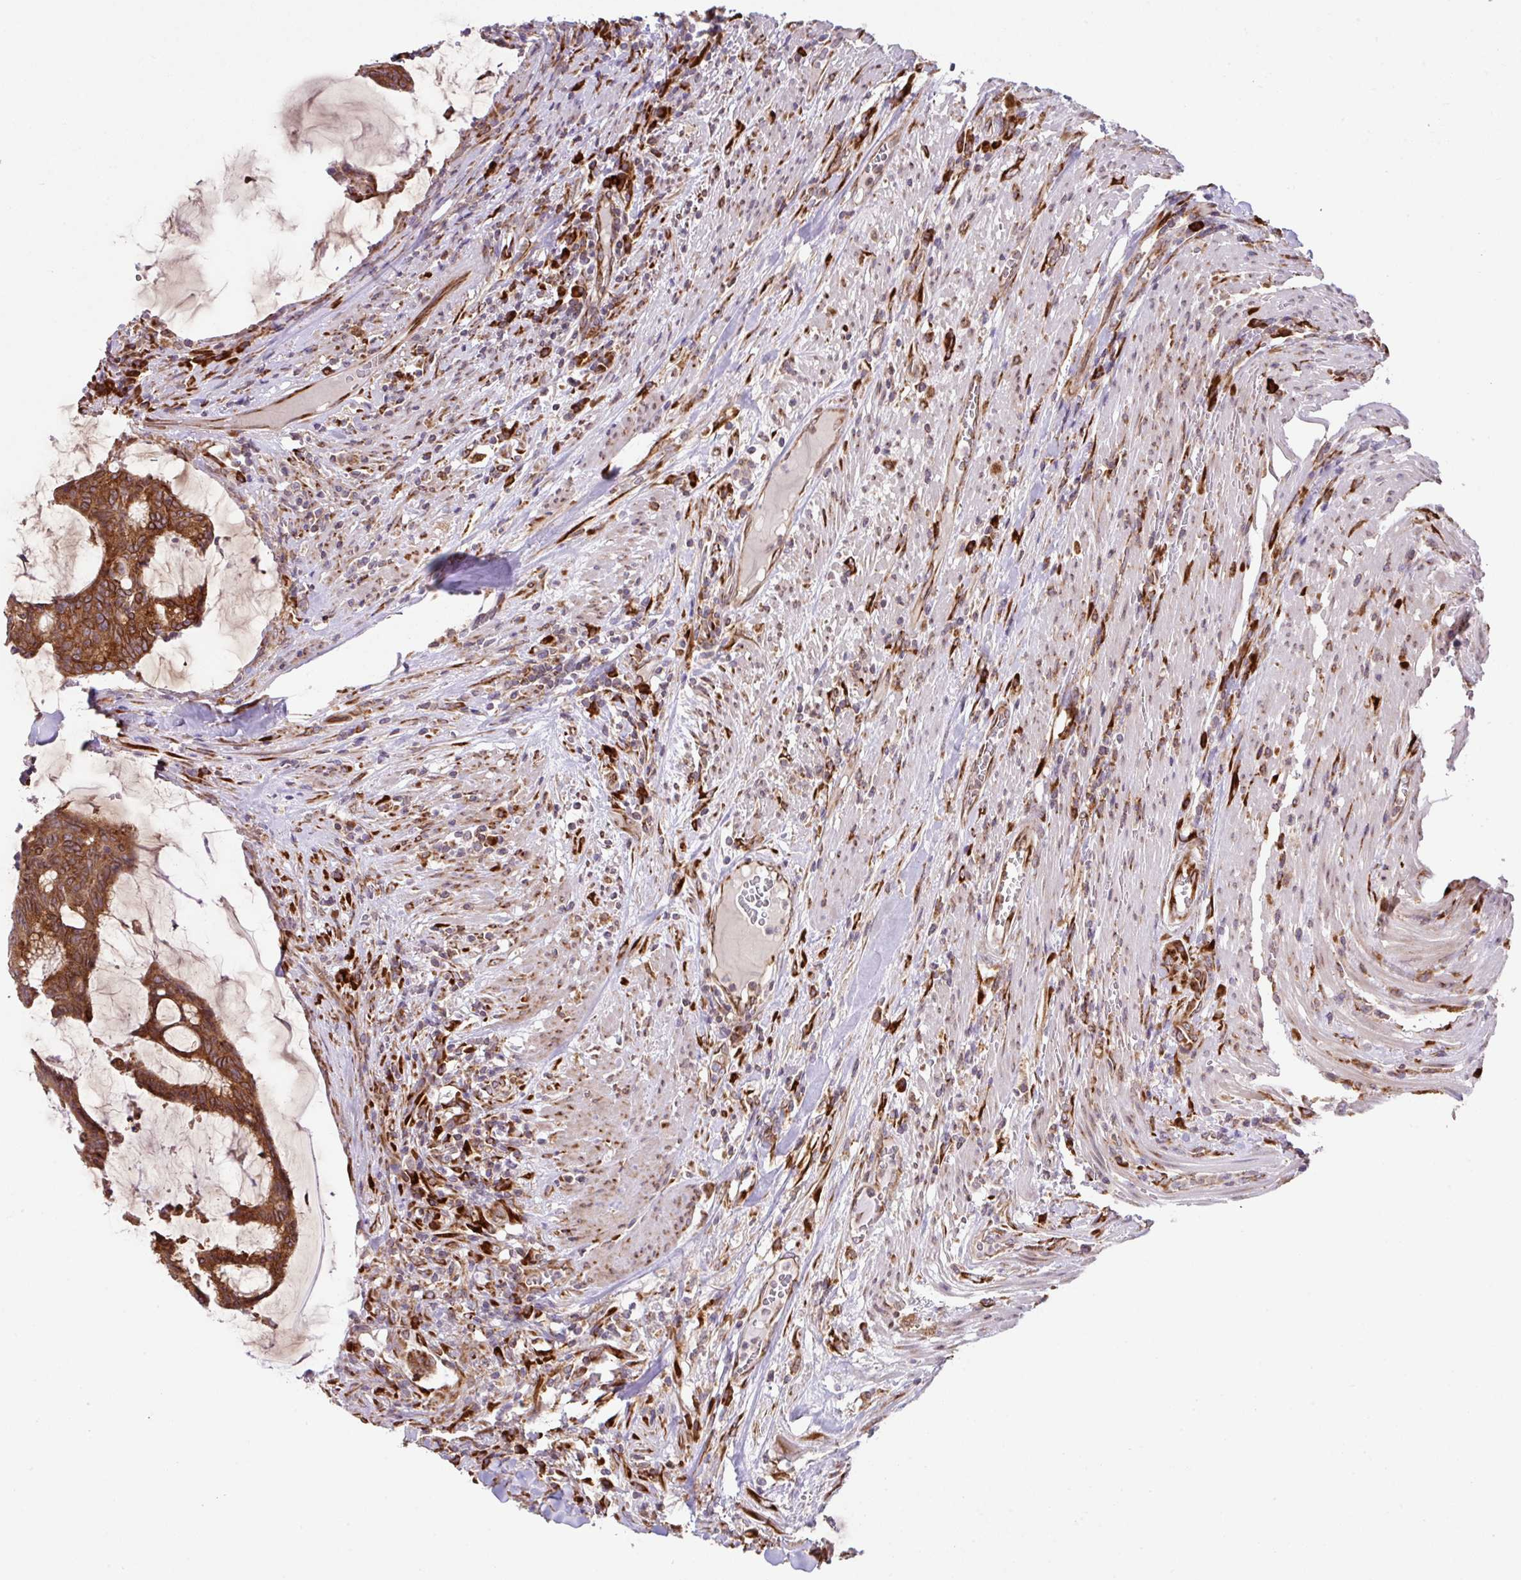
{"staining": {"intensity": "moderate", "quantity": ">75%", "location": "cytoplasmic/membranous"}, "tissue": "colorectal cancer", "cell_type": "Tumor cells", "image_type": "cancer", "snomed": [{"axis": "morphology", "description": "Adenocarcinoma, NOS"}, {"axis": "topography", "description": "Rectum"}], "caption": "IHC photomicrograph of neoplastic tissue: adenocarcinoma (colorectal) stained using immunohistochemistry (IHC) reveals medium levels of moderate protein expression localized specifically in the cytoplasmic/membranous of tumor cells, appearing as a cytoplasmic/membranous brown color.", "gene": "SLC39A7", "patient": {"sex": "female", "age": 77}}